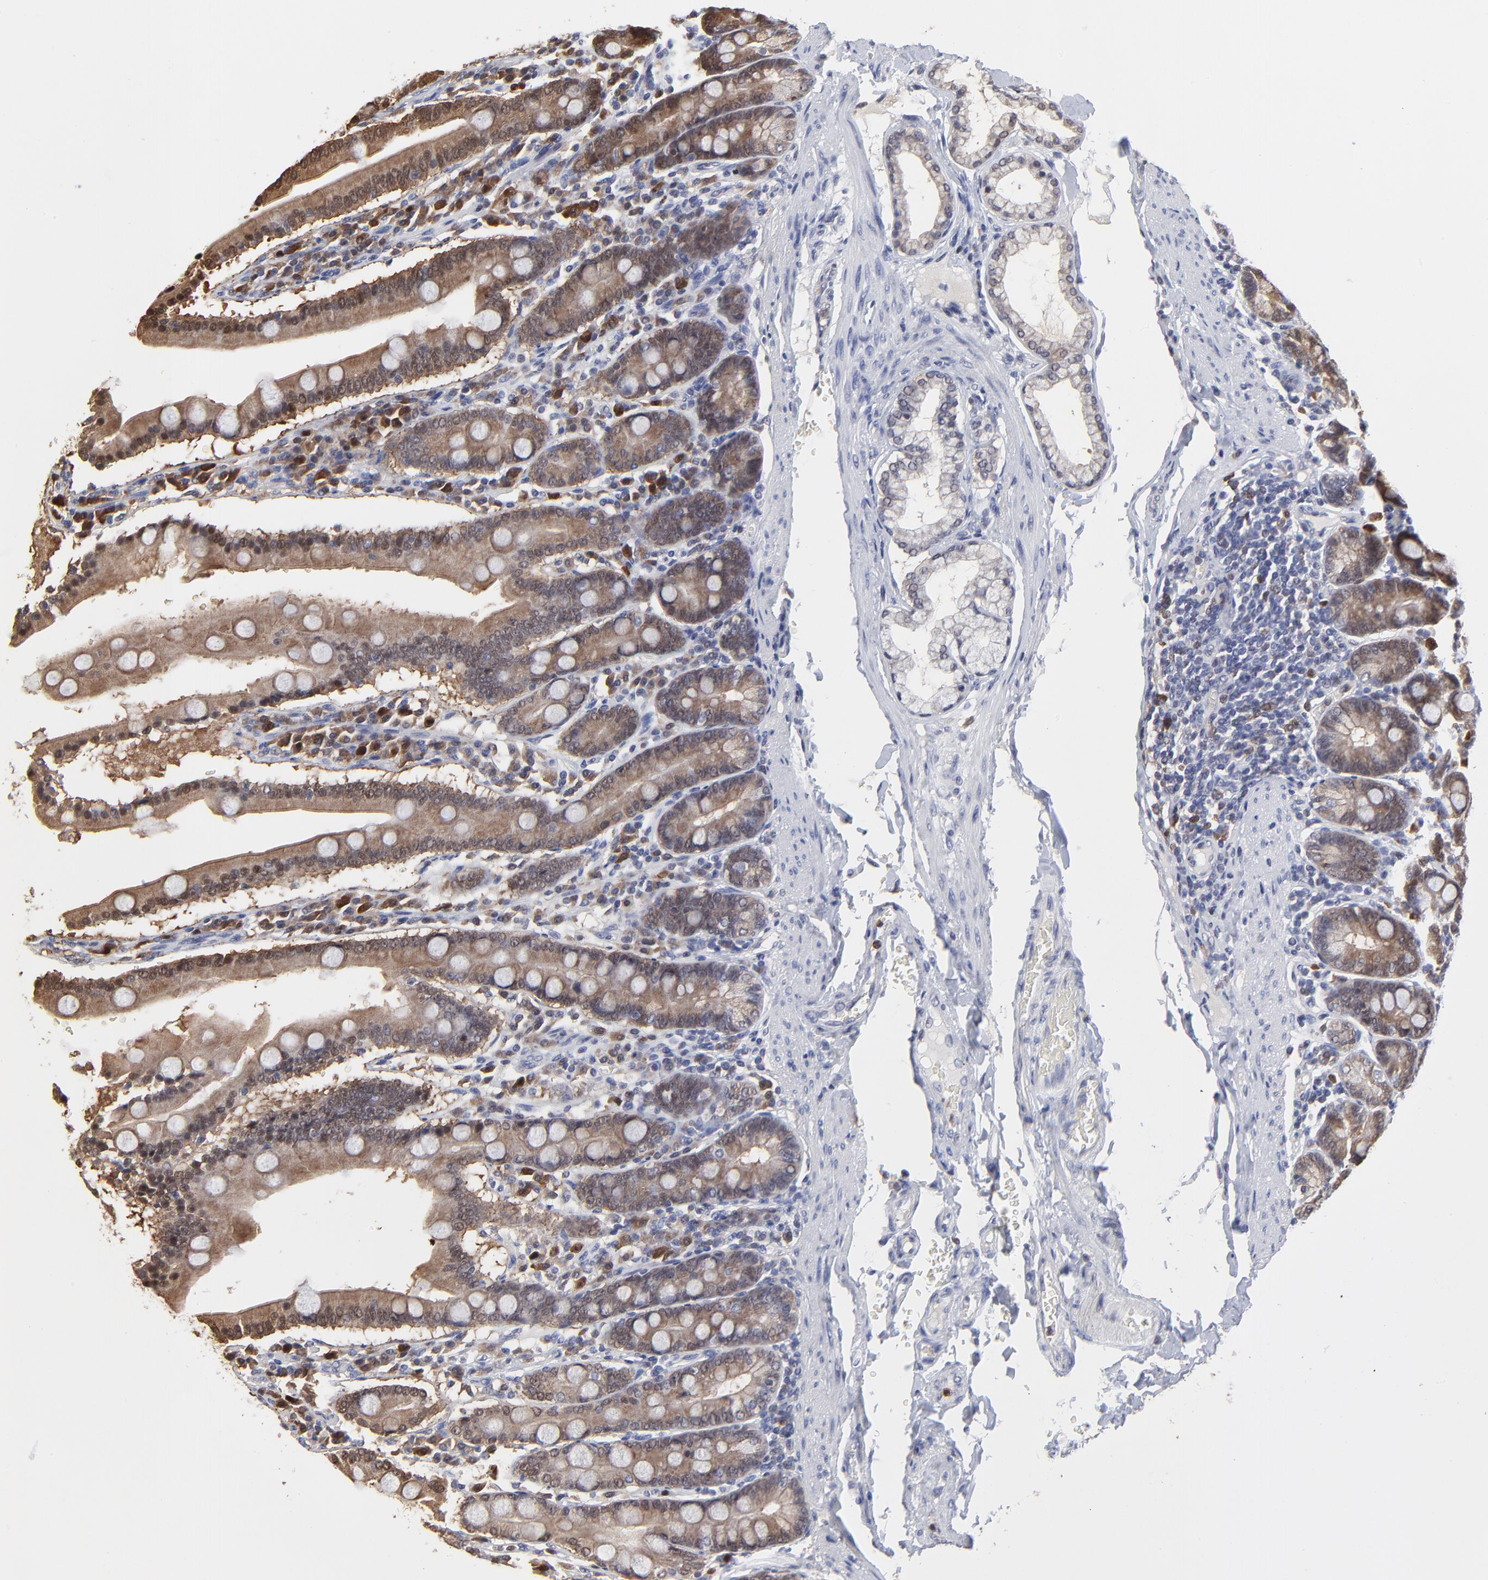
{"staining": {"intensity": "weak", "quantity": ">75%", "location": "cytoplasmic/membranous"}, "tissue": "duodenum", "cell_type": "Glandular cells", "image_type": "normal", "snomed": [{"axis": "morphology", "description": "Normal tissue, NOS"}, {"axis": "topography", "description": "Duodenum"}], "caption": "Immunohistochemistry (IHC) photomicrograph of unremarkable duodenum: duodenum stained using immunohistochemistry displays low levels of weak protein expression localized specifically in the cytoplasmic/membranous of glandular cells, appearing as a cytoplasmic/membranous brown color.", "gene": "CASP3", "patient": {"sex": "male", "age": 50}}